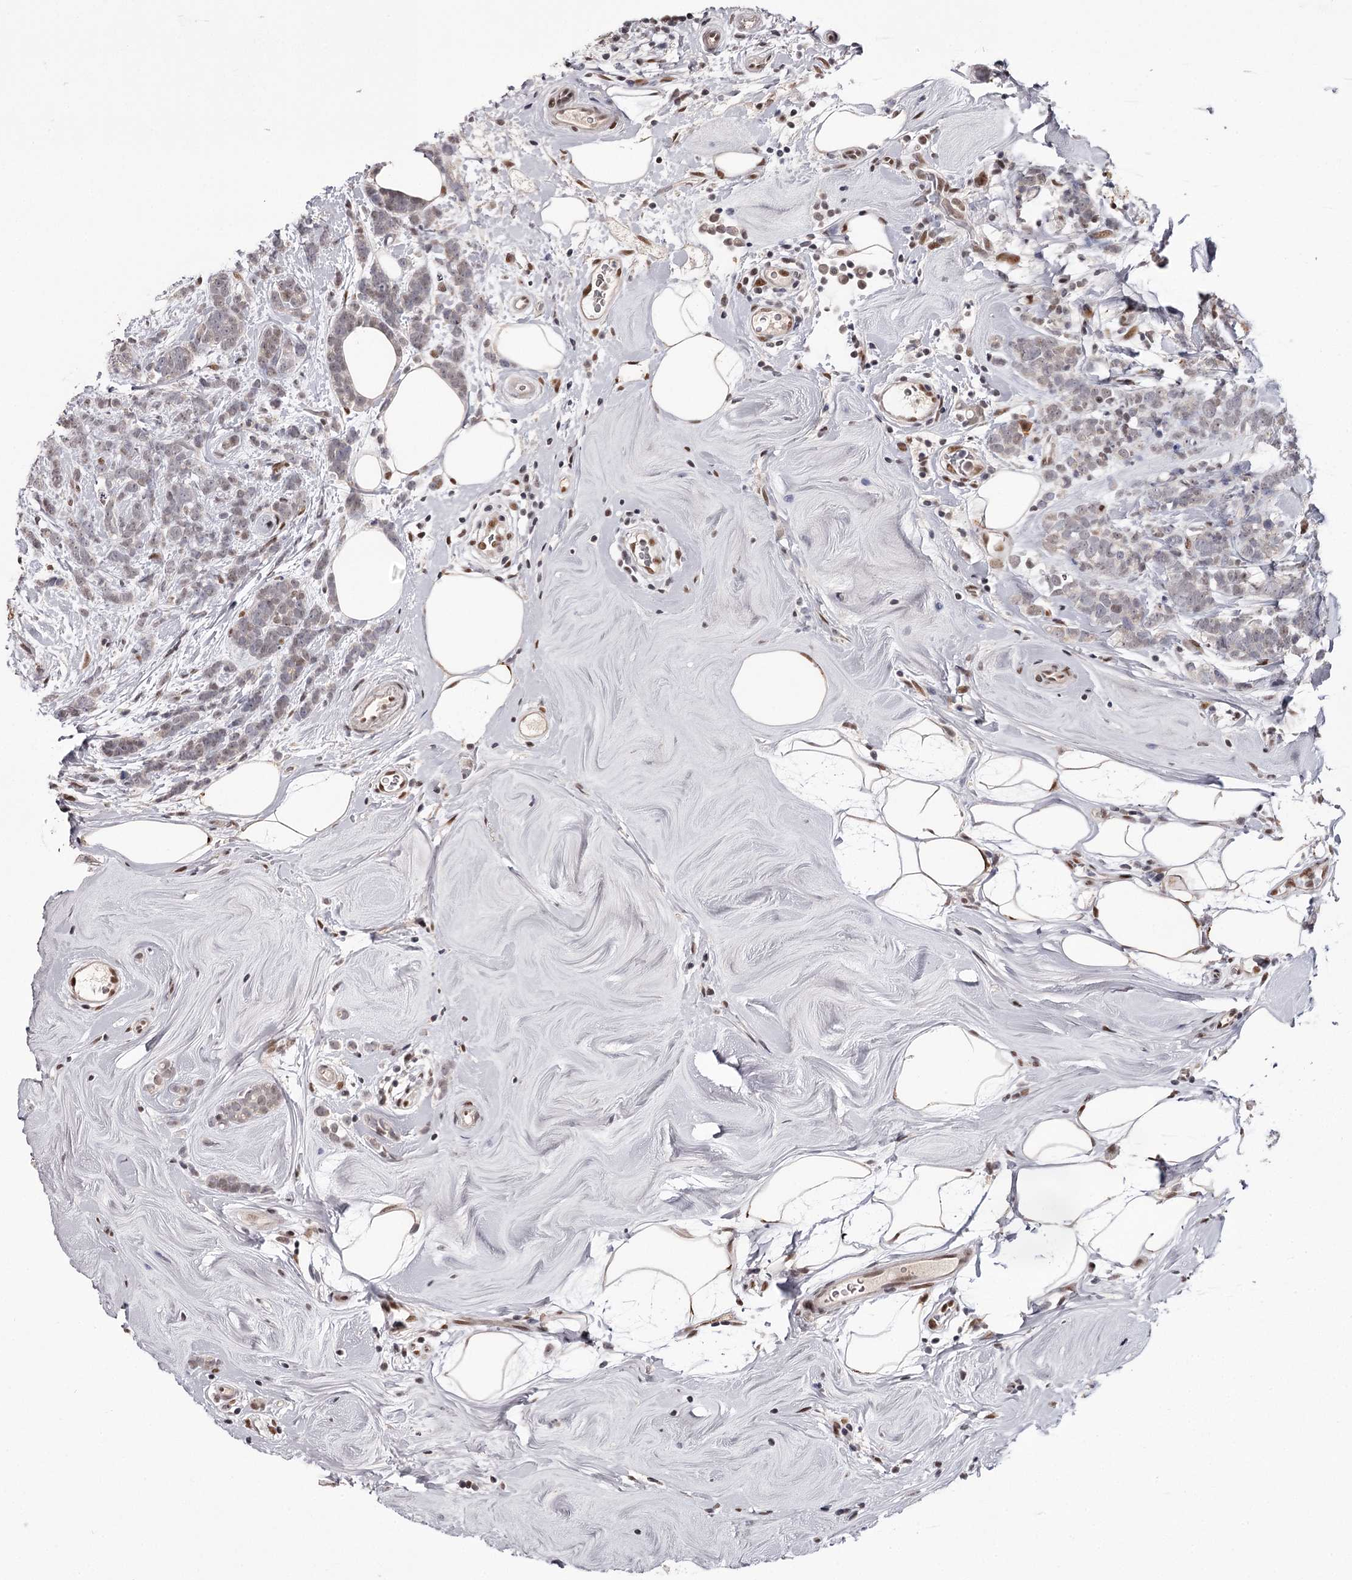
{"staining": {"intensity": "weak", "quantity": "25%-75%", "location": "nuclear"}, "tissue": "breast cancer", "cell_type": "Tumor cells", "image_type": "cancer", "snomed": [{"axis": "morphology", "description": "Lobular carcinoma"}, {"axis": "topography", "description": "Breast"}], "caption": "Lobular carcinoma (breast) stained with IHC reveals weak nuclear staining in about 25%-75% of tumor cells. (DAB (3,3'-diaminobenzidine) = brown stain, brightfield microscopy at high magnification).", "gene": "TTC33", "patient": {"sex": "female", "age": 58}}